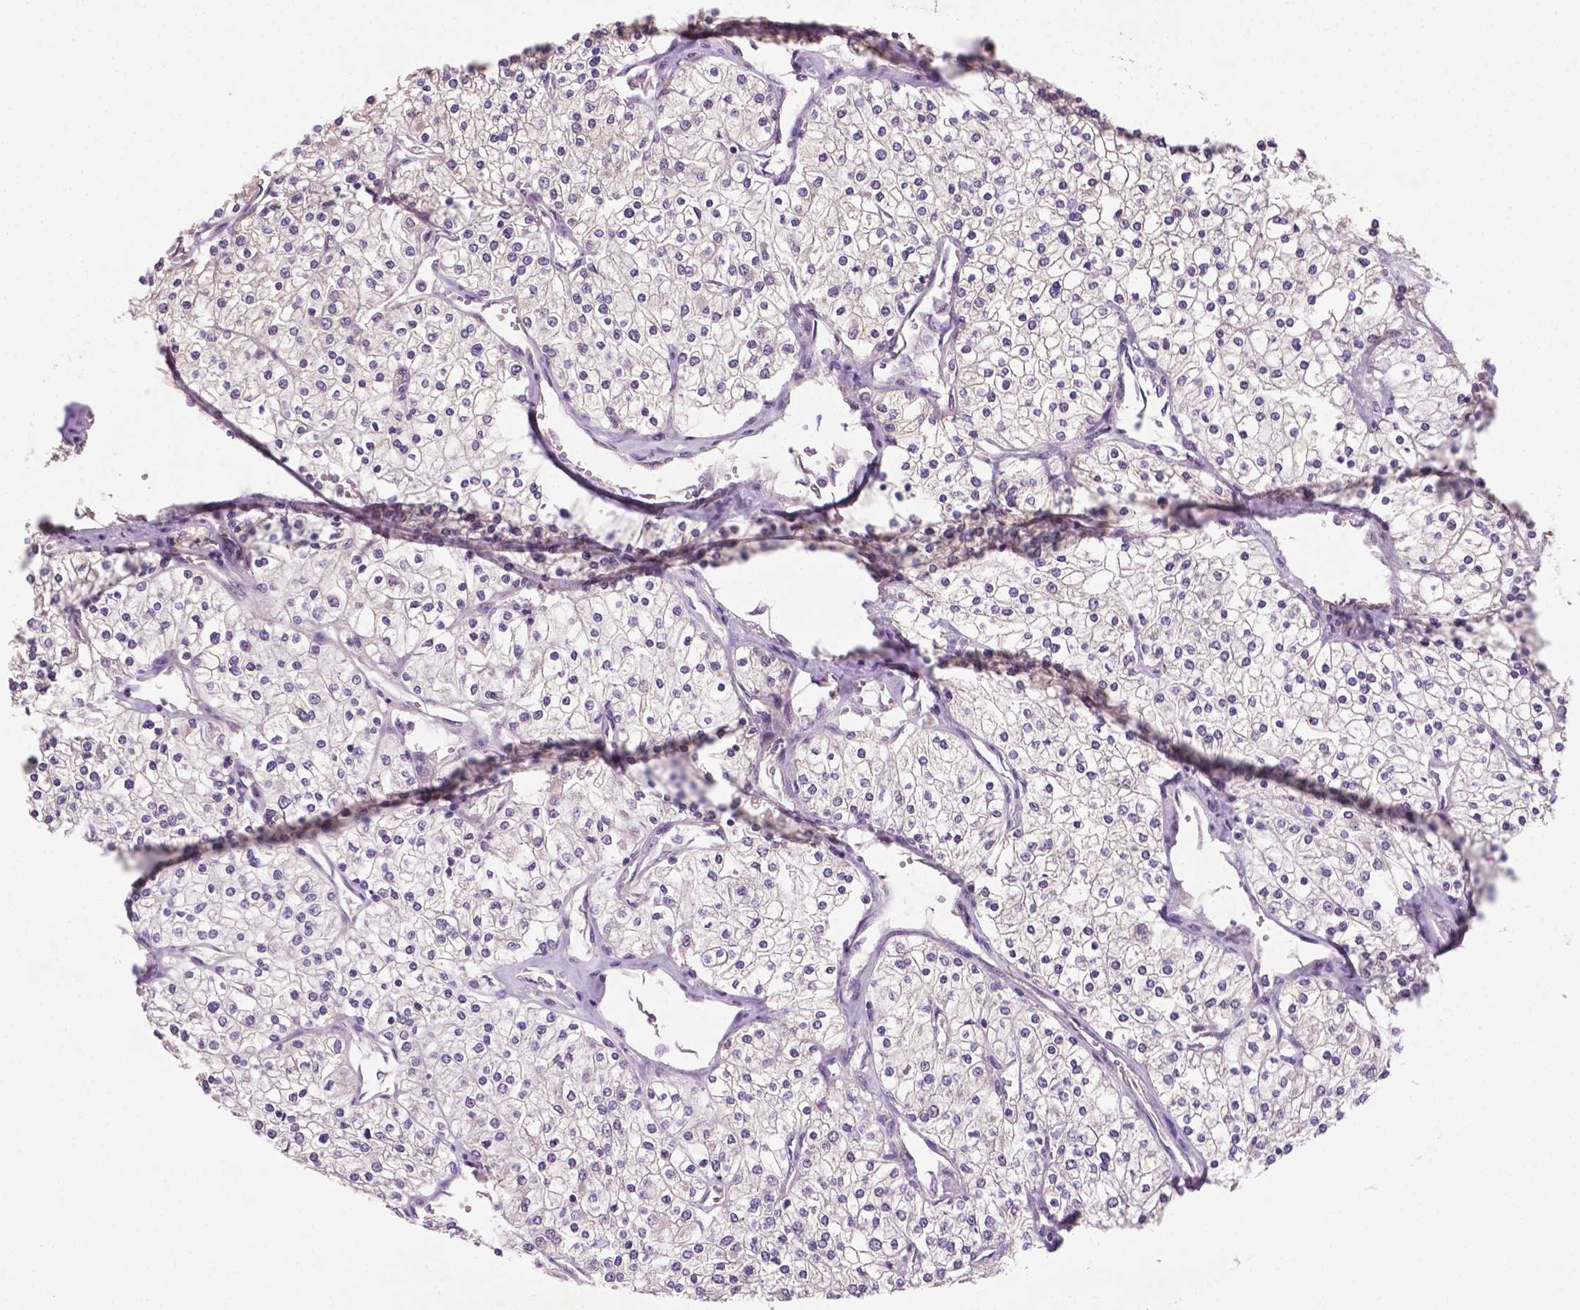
{"staining": {"intensity": "negative", "quantity": "none", "location": "none"}, "tissue": "renal cancer", "cell_type": "Tumor cells", "image_type": "cancer", "snomed": [{"axis": "morphology", "description": "Adenocarcinoma, NOS"}, {"axis": "topography", "description": "Kidney"}], "caption": "This is an IHC image of adenocarcinoma (renal). There is no staining in tumor cells.", "gene": "MROH6", "patient": {"sex": "male", "age": 80}}